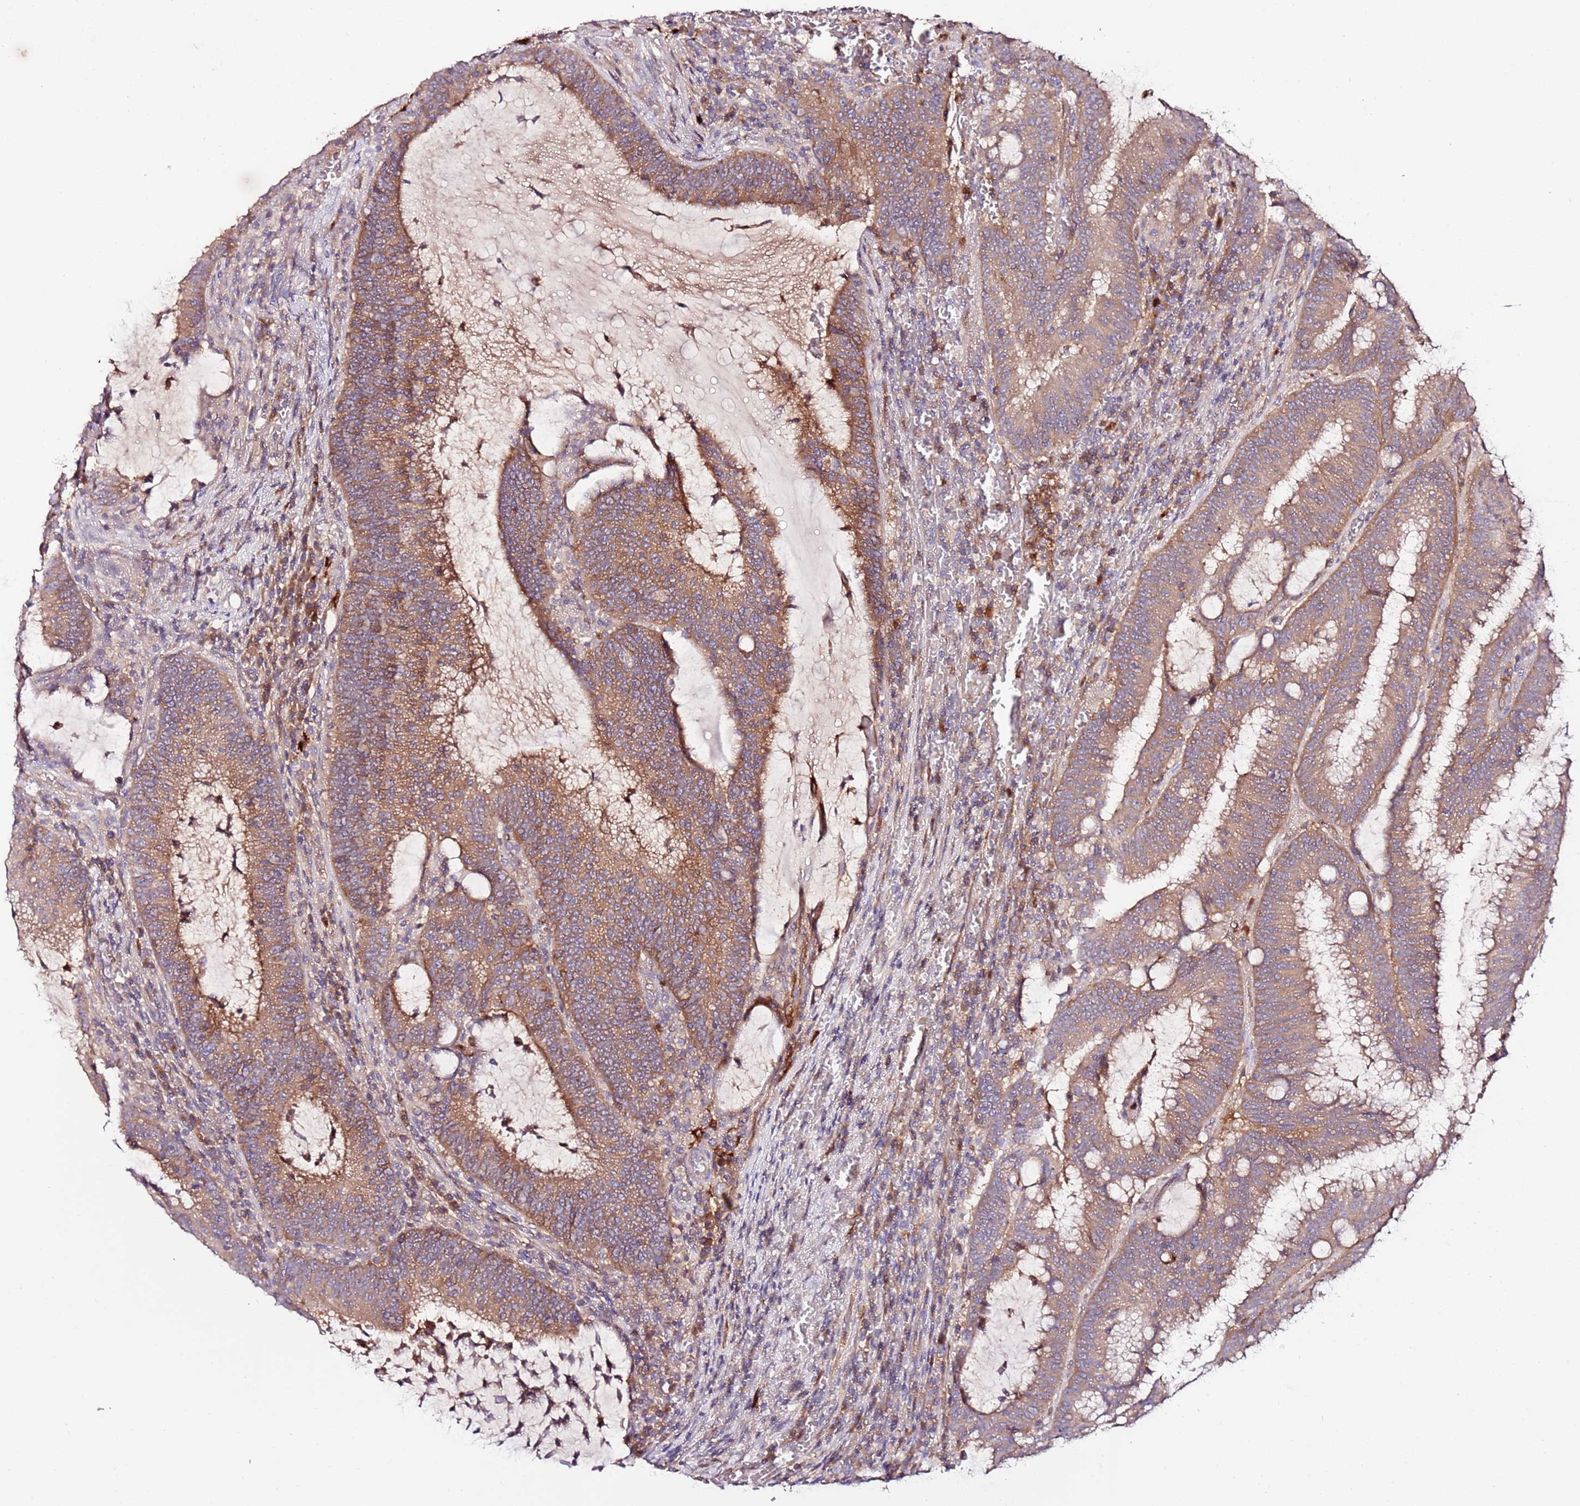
{"staining": {"intensity": "moderate", "quantity": ">75%", "location": "cytoplasmic/membranous"}, "tissue": "colorectal cancer", "cell_type": "Tumor cells", "image_type": "cancer", "snomed": [{"axis": "morphology", "description": "Adenocarcinoma, NOS"}, {"axis": "topography", "description": "Rectum"}], "caption": "Brown immunohistochemical staining in human colorectal cancer (adenocarcinoma) reveals moderate cytoplasmic/membranous expression in about >75% of tumor cells. The staining is performed using DAB (3,3'-diaminobenzidine) brown chromogen to label protein expression. The nuclei are counter-stained blue using hematoxylin.", "gene": "FLVCR1", "patient": {"sex": "female", "age": 77}}